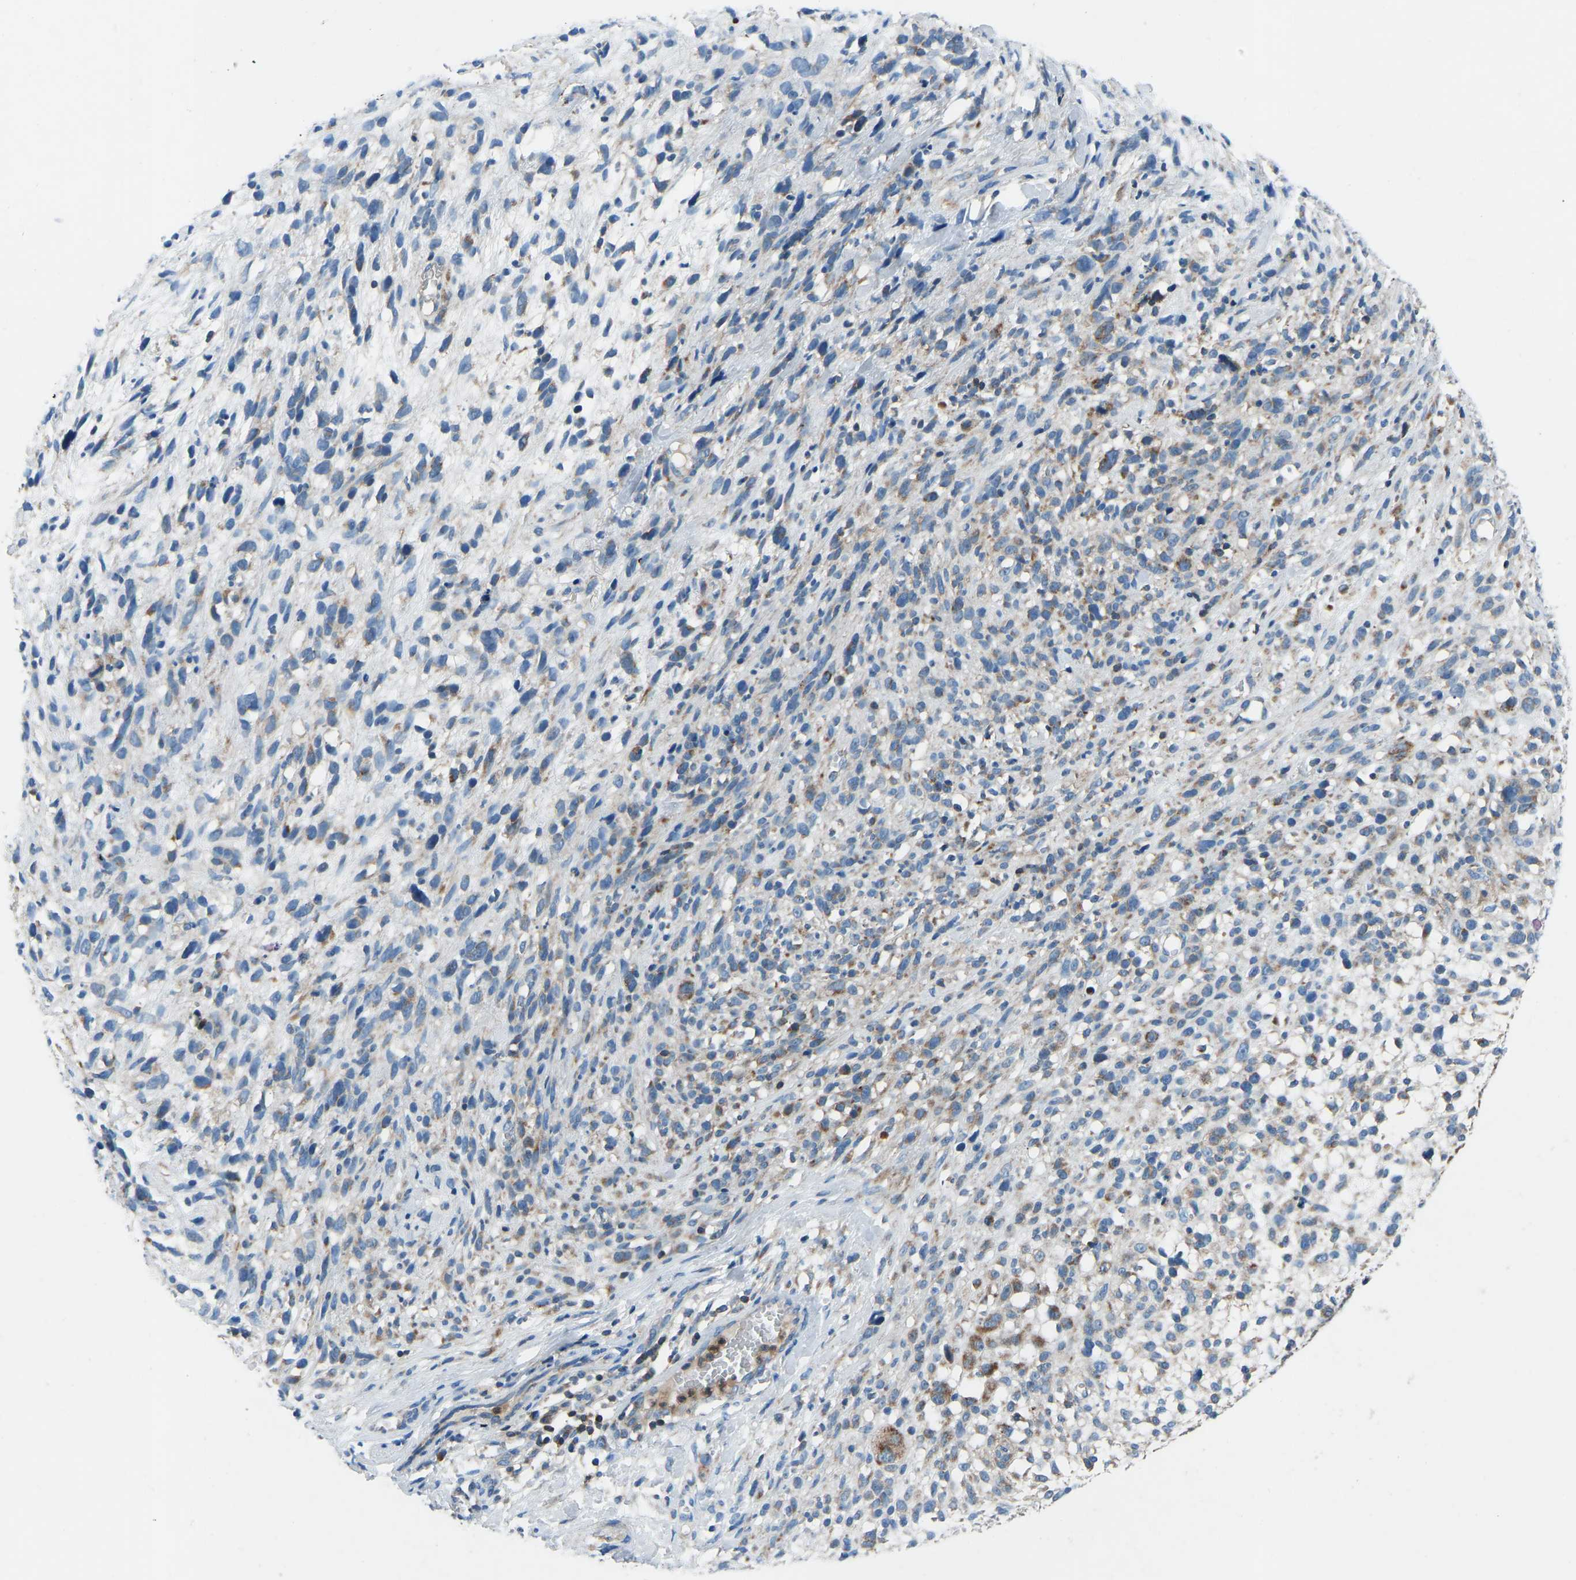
{"staining": {"intensity": "moderate", "quantity": "<25%", "location": "cytoplasmic/membranous"}, "tissue": "melanoma", "cell_type": "Tumor cells", "image_type": "cancer", "snomed": [{"axis": "morphology", "description": "Malignant melanoma, NOS"}, {"axis": "topography", "description": "Skin"}], "caption": "Immunohistochemical staining of human melanoma reveals low levels of moderate cytoplasmic/membranous expression in approximately <25% of tumor cells.", "gene": "GRK6", "patient": {"sex": "female", "age": 55}}